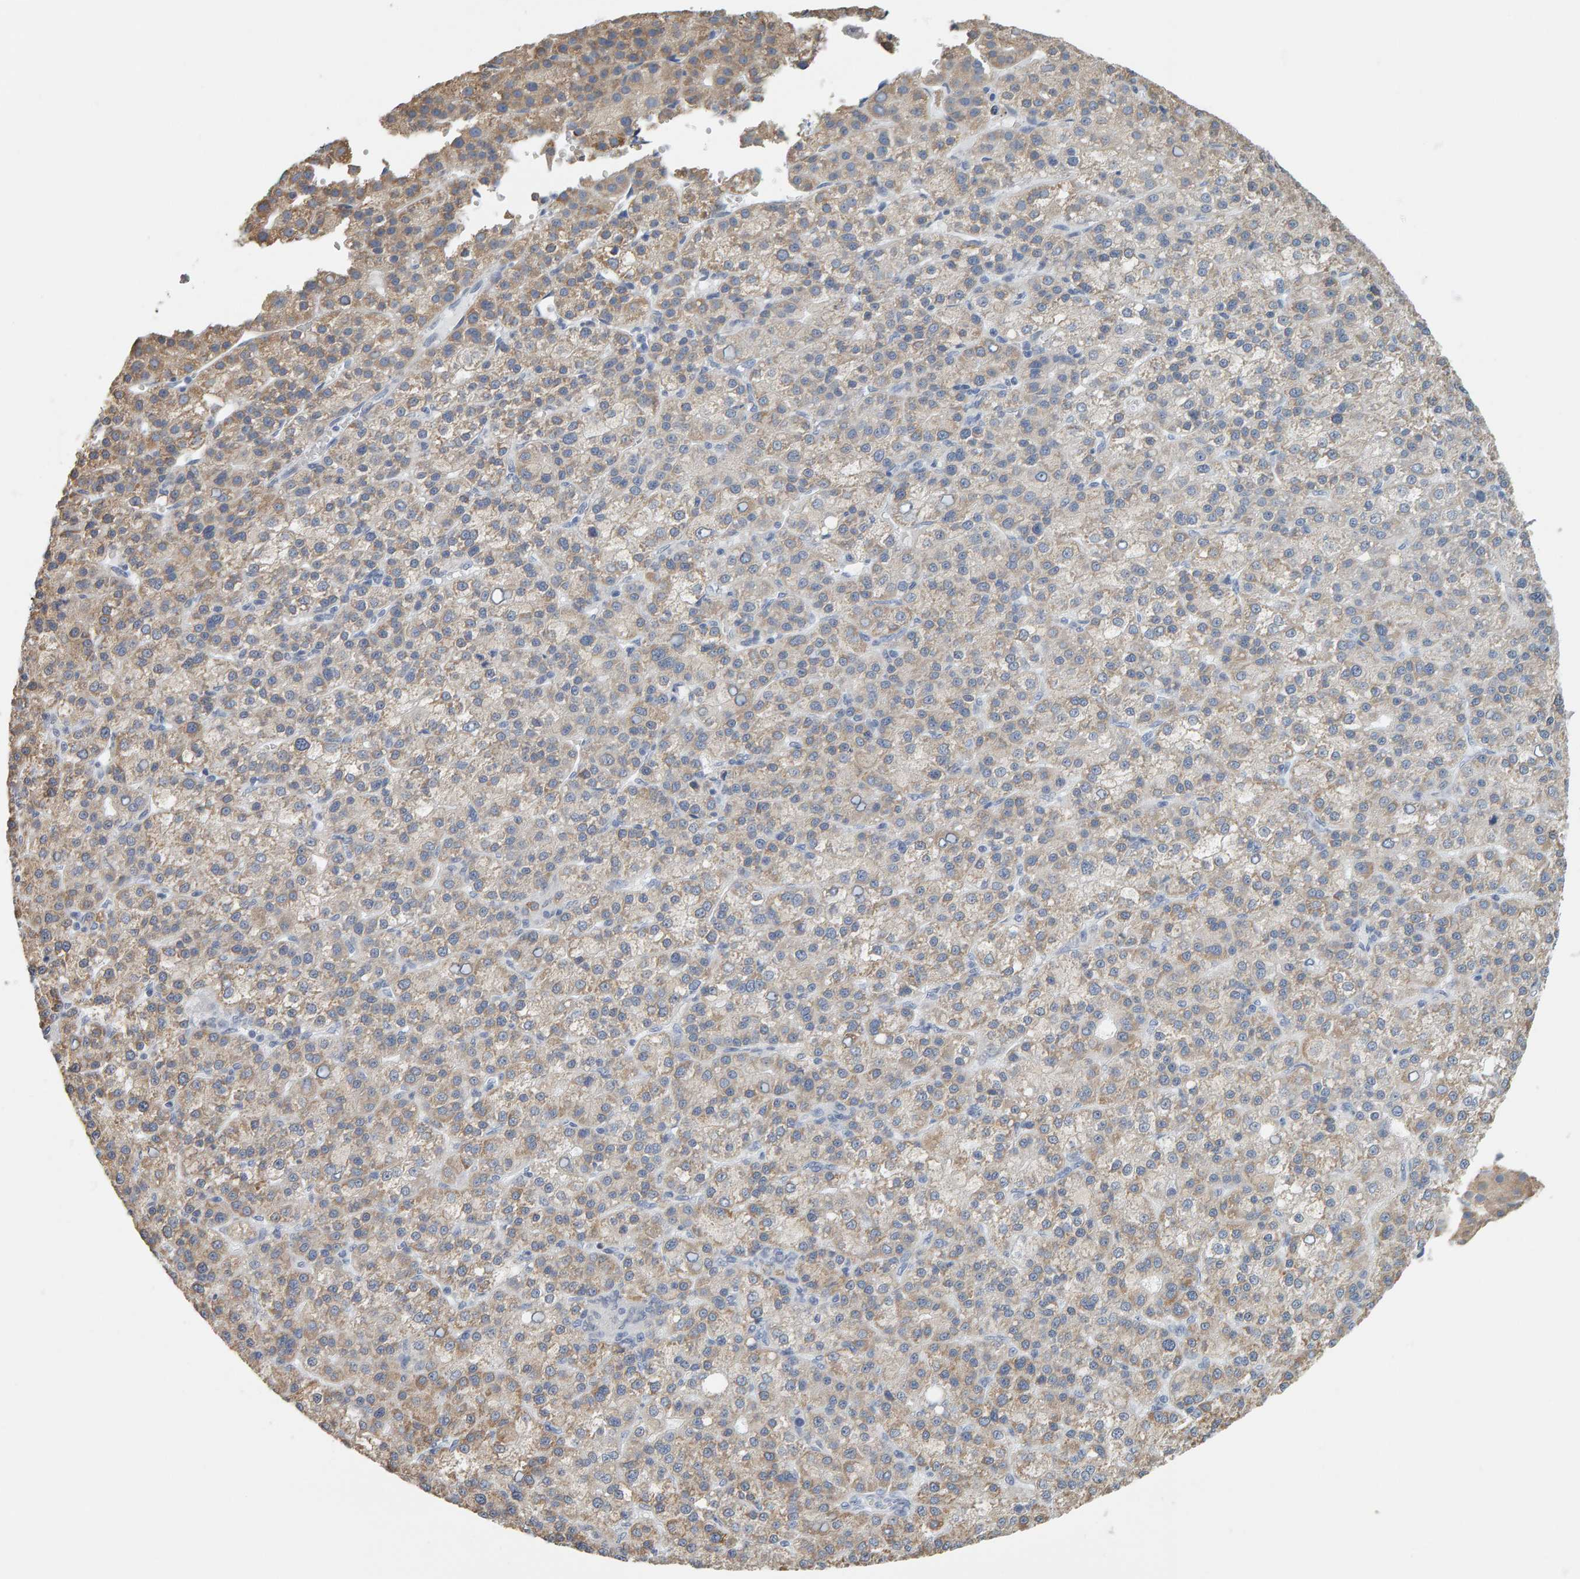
{"staining": {"intensity": "weak", "quantity": ">75%", "location": "cytoplasmic/membranous"}, "tissue": "liver cancer", "cell_type": "Tumor cells", "image_type": "cancer", "snomed": [{"axis": "morphology", "description": "Carcinoma, Hepatocellular, NOS"}, {"axis": "topography", "description": "Liver"}], "caption": "The photomicrograph shows immunohistochemical staining of liver cancer (hepatocellular carcinoma). There is weak cytoplasmic/membranous expression is appreciated in approximately >75% of tumor cells.", "gene": "ADHFE1", "patient": {"sex": "female", "age": 58}}